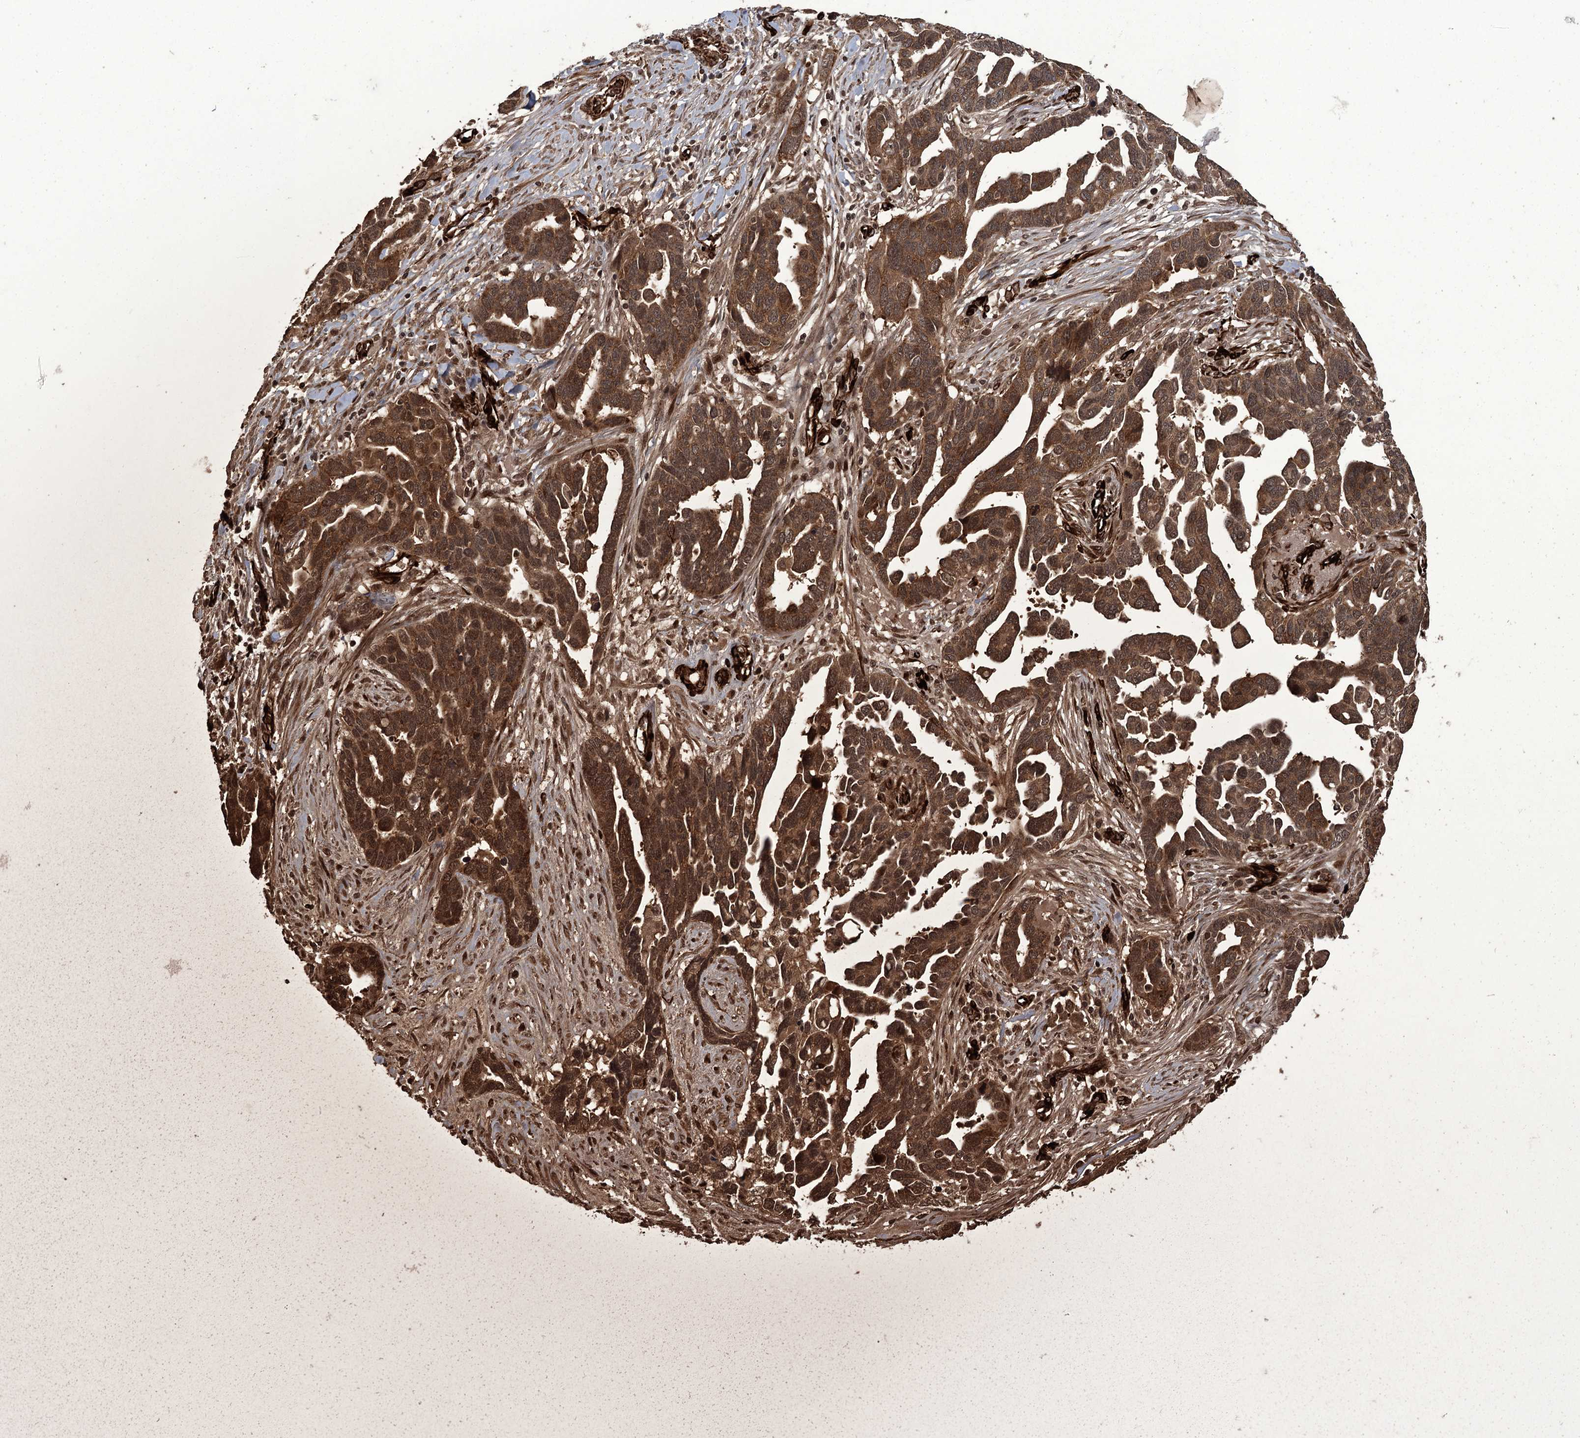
{"staining": {"intensity": "strong", "quantity": ">75%", "location": "cytoplasmic/membranous,nuclear"}, "tissue": "ovarian cancer", "cell_type": "Tumor cells", "image_type": "cancer", "snomed": [{"axis": "morphology", "description": "Cystadenocarcinoma, serous, NOS"}, {"axis": "topography", "description": "Ovary"}], "caption": "Immunohistochemical staining of serous cystadenocarcinoma (ovarian) reveals strong cytoplasmic/membranous and nuclear protein positivity in approximately >75% of tumor cells. The staining was performed using DAB, with brown indicating positive protein expression. Nuclei are stained blue with hematoxylin.", "gene": "RPAP3", "patient": {"sex": "female", "age": 54}}